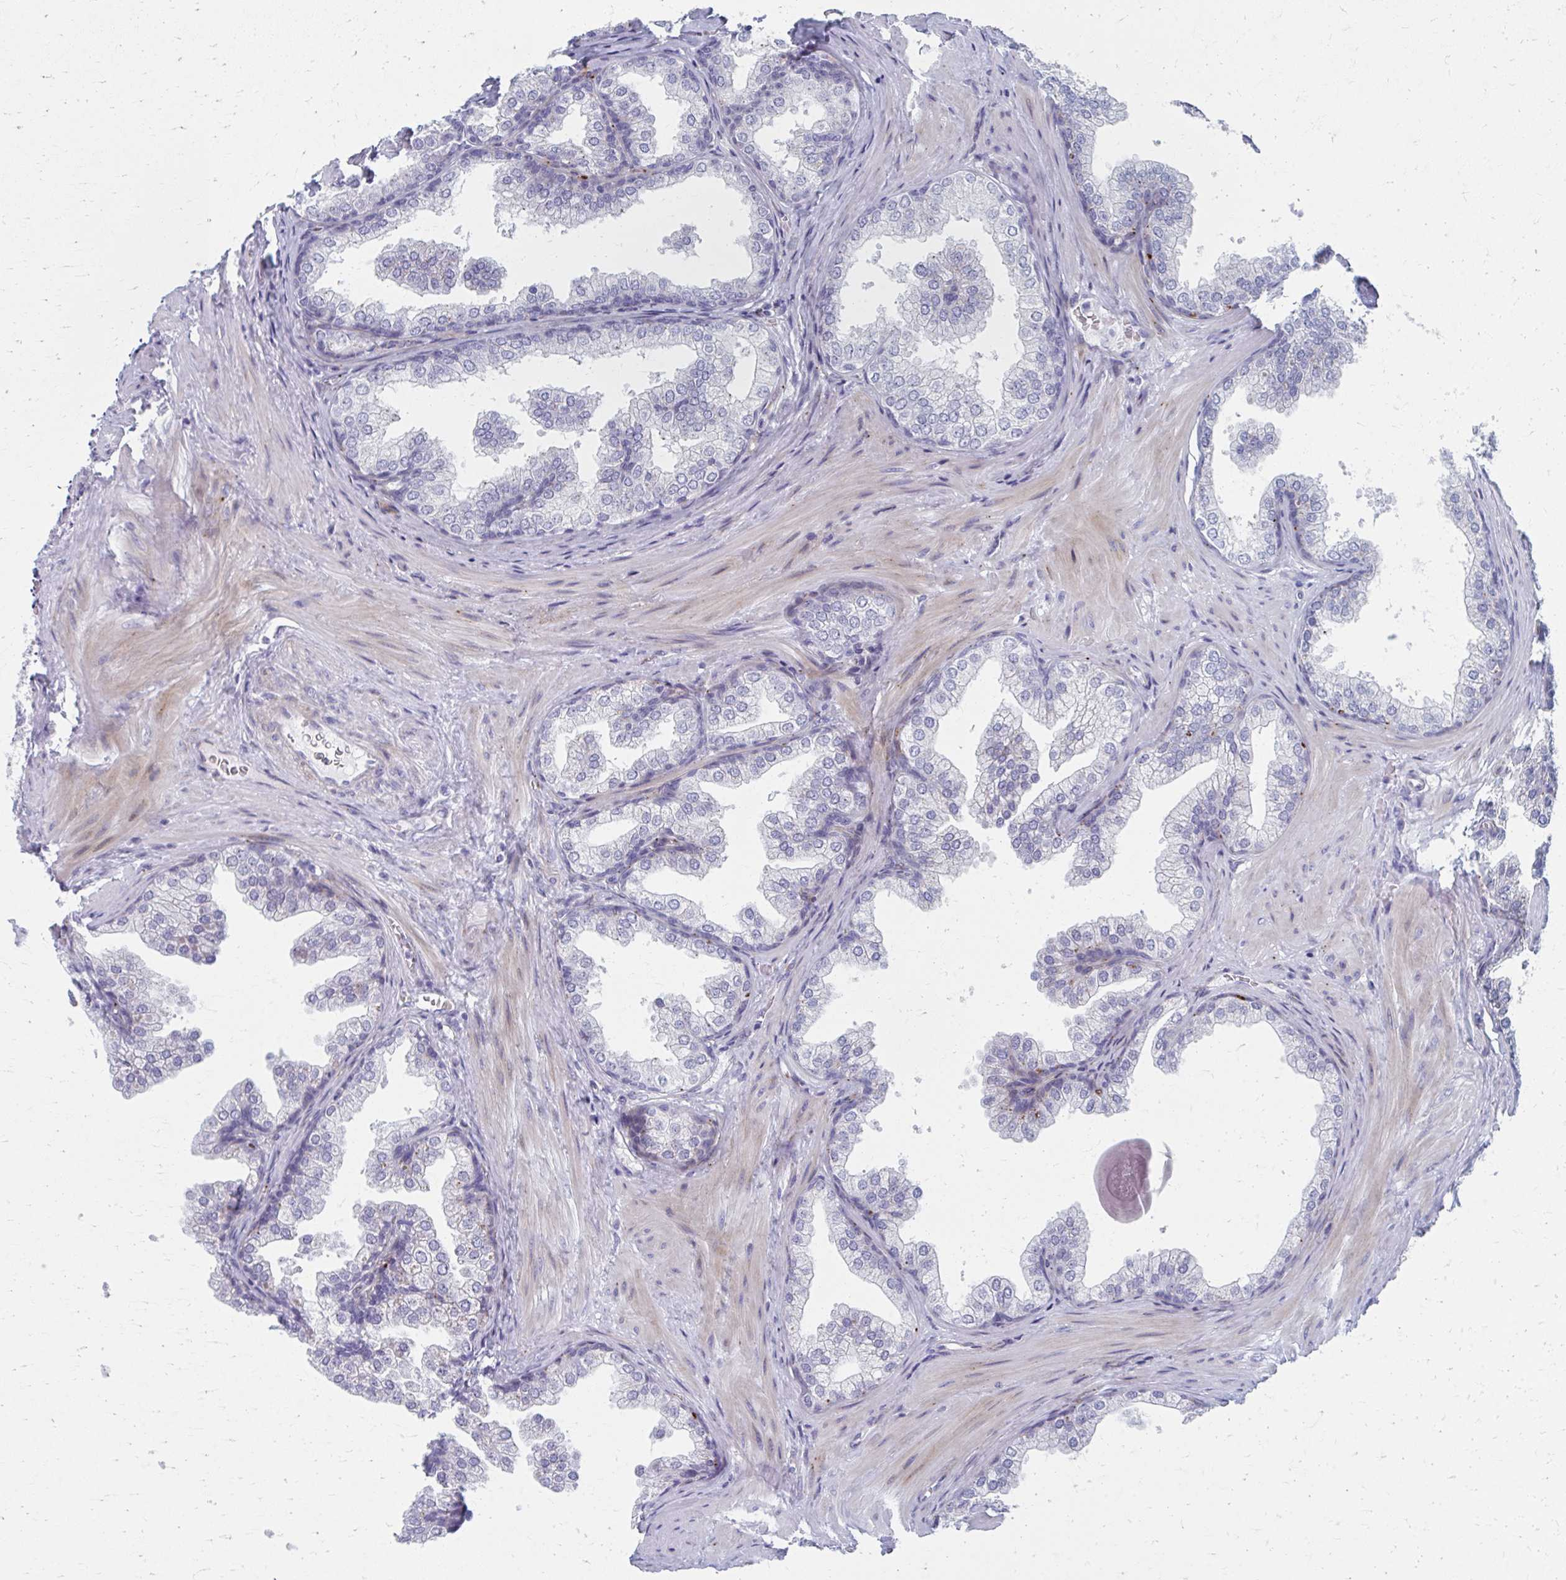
{"staining": {"intensity": "negative", "quantity": "none", "location": "none"}, "tissue": "prostate", "cell_type": "Glandular cells", "image_type": "normal", "snomed": [{"axis": "morphology", "description": "Normal tissue, NOS"}, {"axis": "topography", "description": "Prostate"}], "caption": "Immunohistochemistry (IHC) micrograph of benign prostate: human prostate stained with DAB (3,3'-diaminobenzidine) shows no significant protein positivity in glandular cells.", "gene": "OLFM2", "patient": {"sex": "male", "age": 37}}